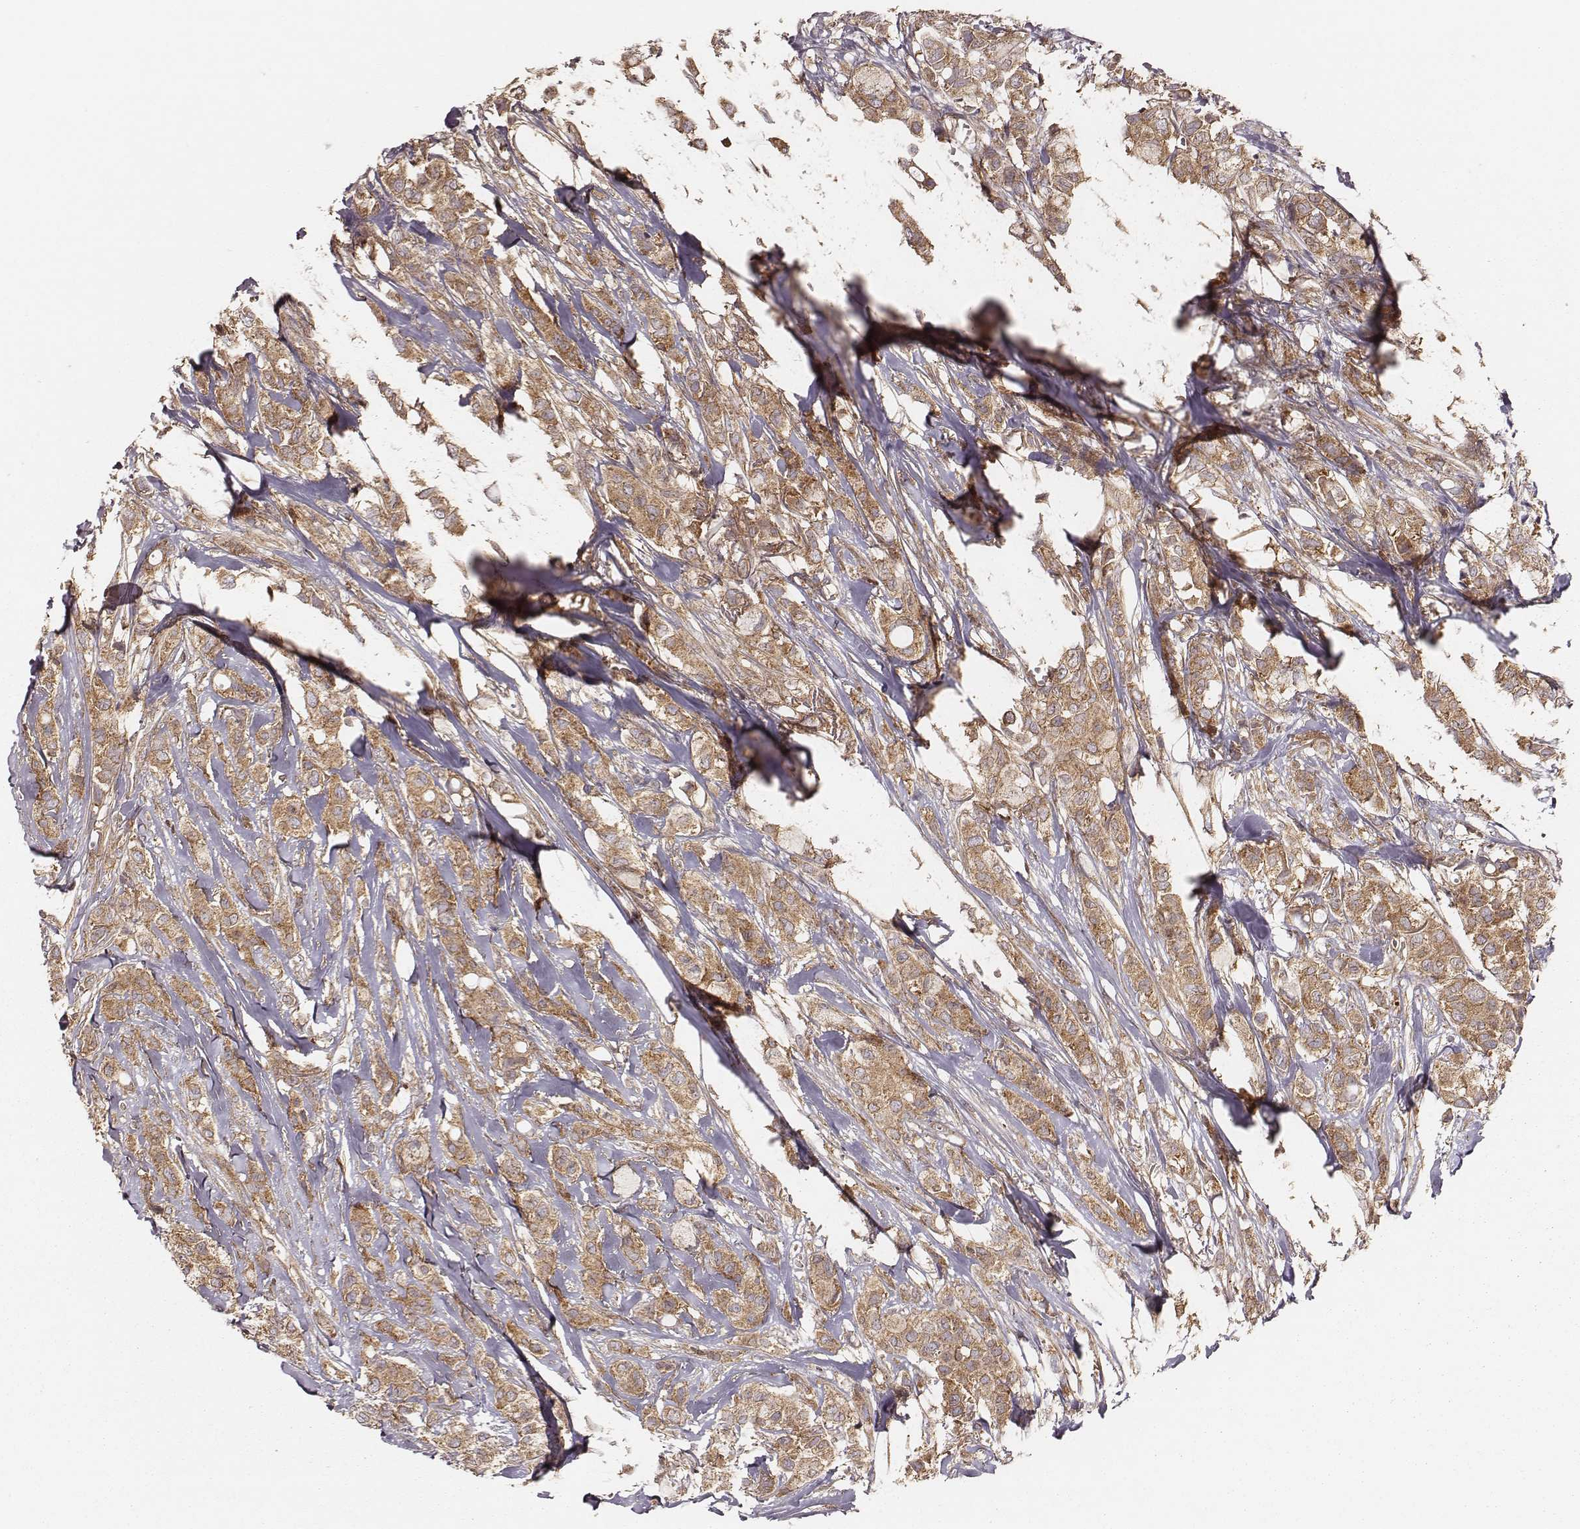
{"staining": {"intensity": "moderate", "quantity": ">75%", "location": "cytoplasmic/membranous"}, "tissue": "breast cancer", "cell_type": "Tumor cells", "image_type": "cancer", "snomed": [{"axis": "morphology", "description": "Duct carcinoma"}, {"axis": "topography", "description": "Breast"}], "caption": "Intraductal carcinoma (breast) stained with a brown dye reveals moderate cytoplasmic/membranous positive expression in about >75% of tumor cells.", "gene": "CARS1", "patient": {"sex": "female", "age": 85}}